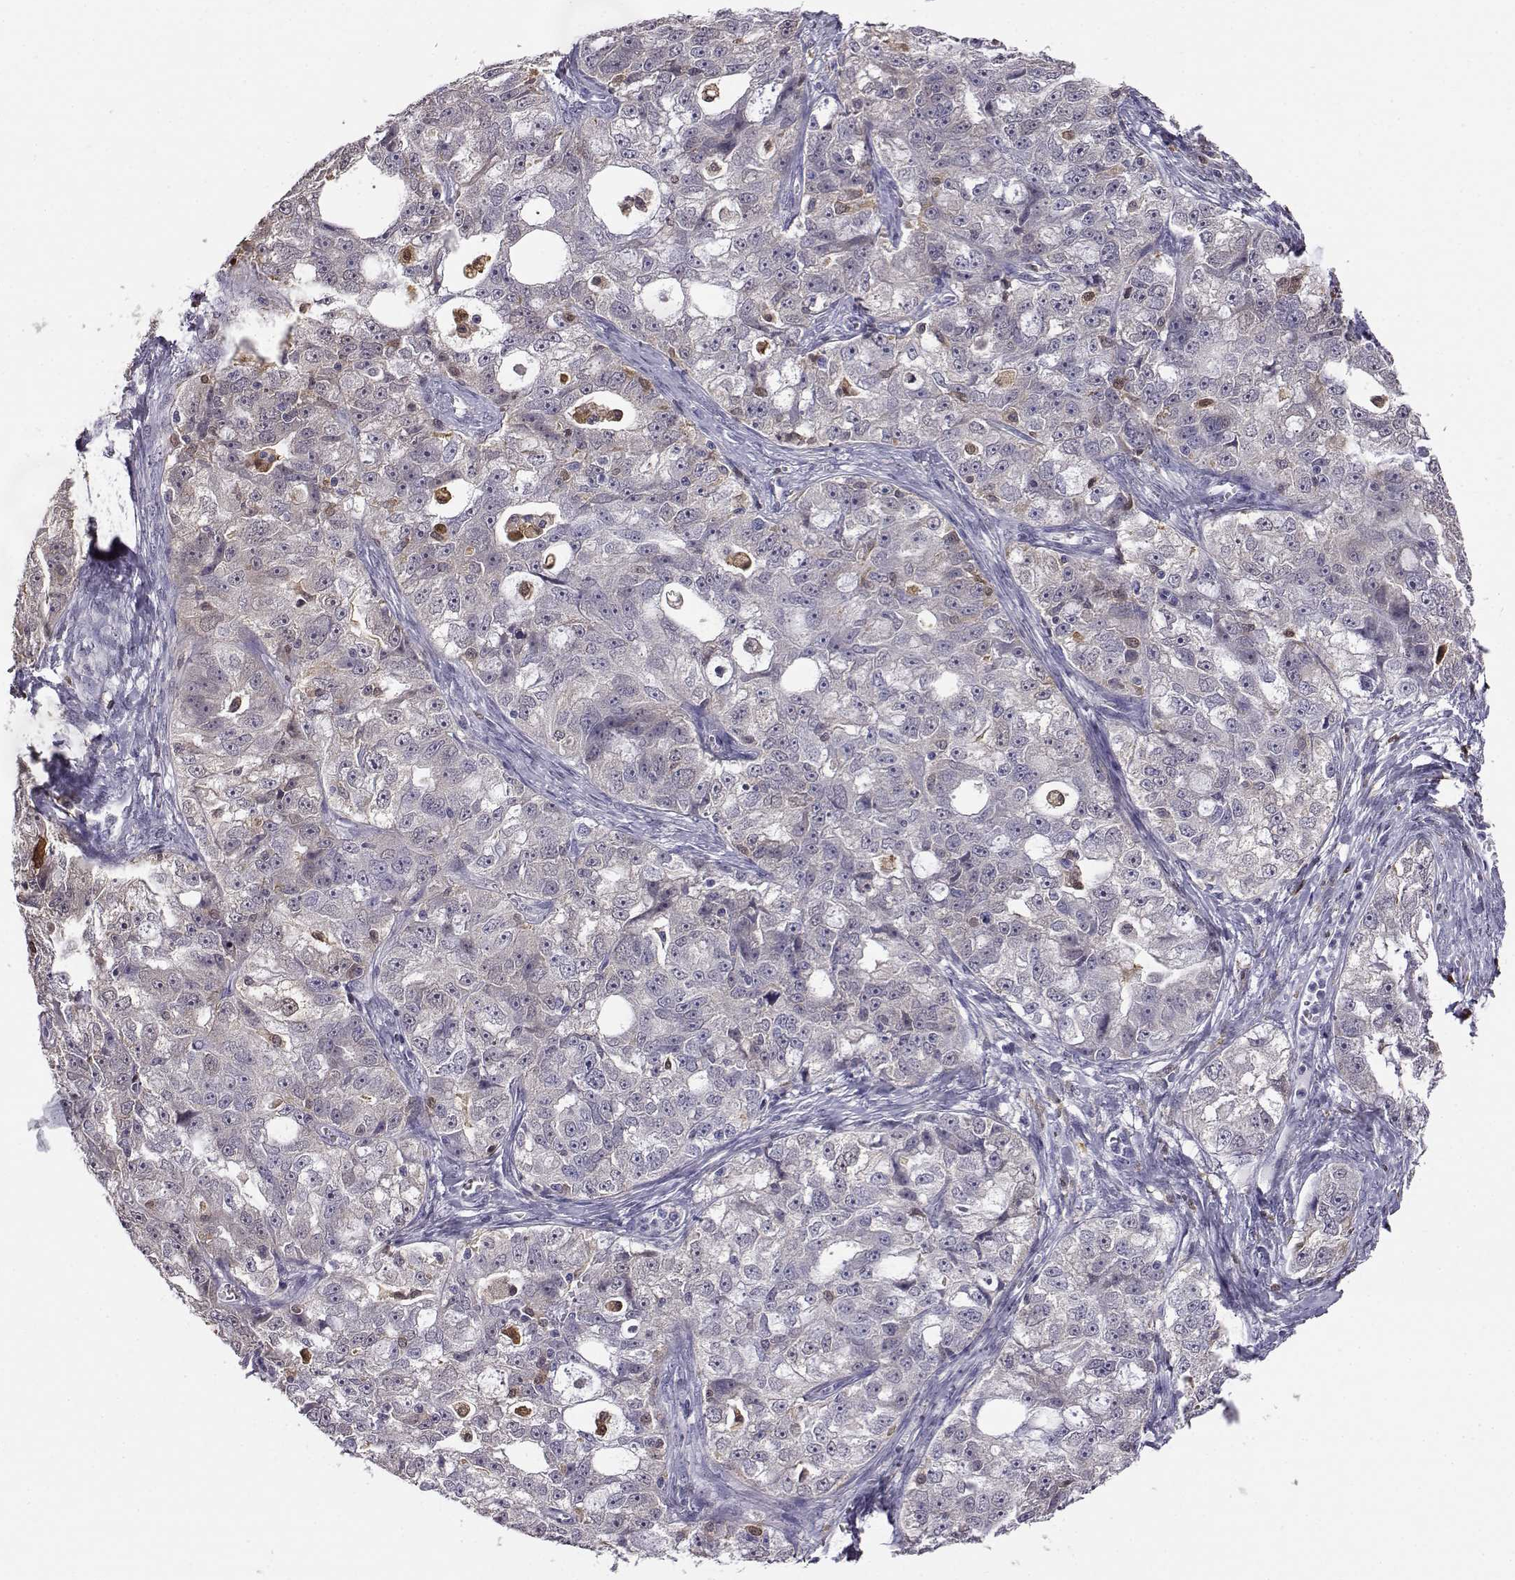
{"staining": {"intensity": "negative", "quantity": "none", "location": "none"}, "tissue": "ovarian cancer", "cell_type": "Tumor cells", "image_type": "cancer", "snomed": [{"axis": "morphology", "description": "Cystadenocarcinoma, serous, NOS"}, {"axis": "topography", "description": "Ovary"}], "caption": "Histopathology image shows no significant protein expression in tumor cells of ovarian cancer (serous cystadenocarcinoma).", "gene": "AKR1B1", "patient": {"sex": "female", "age": 51}}